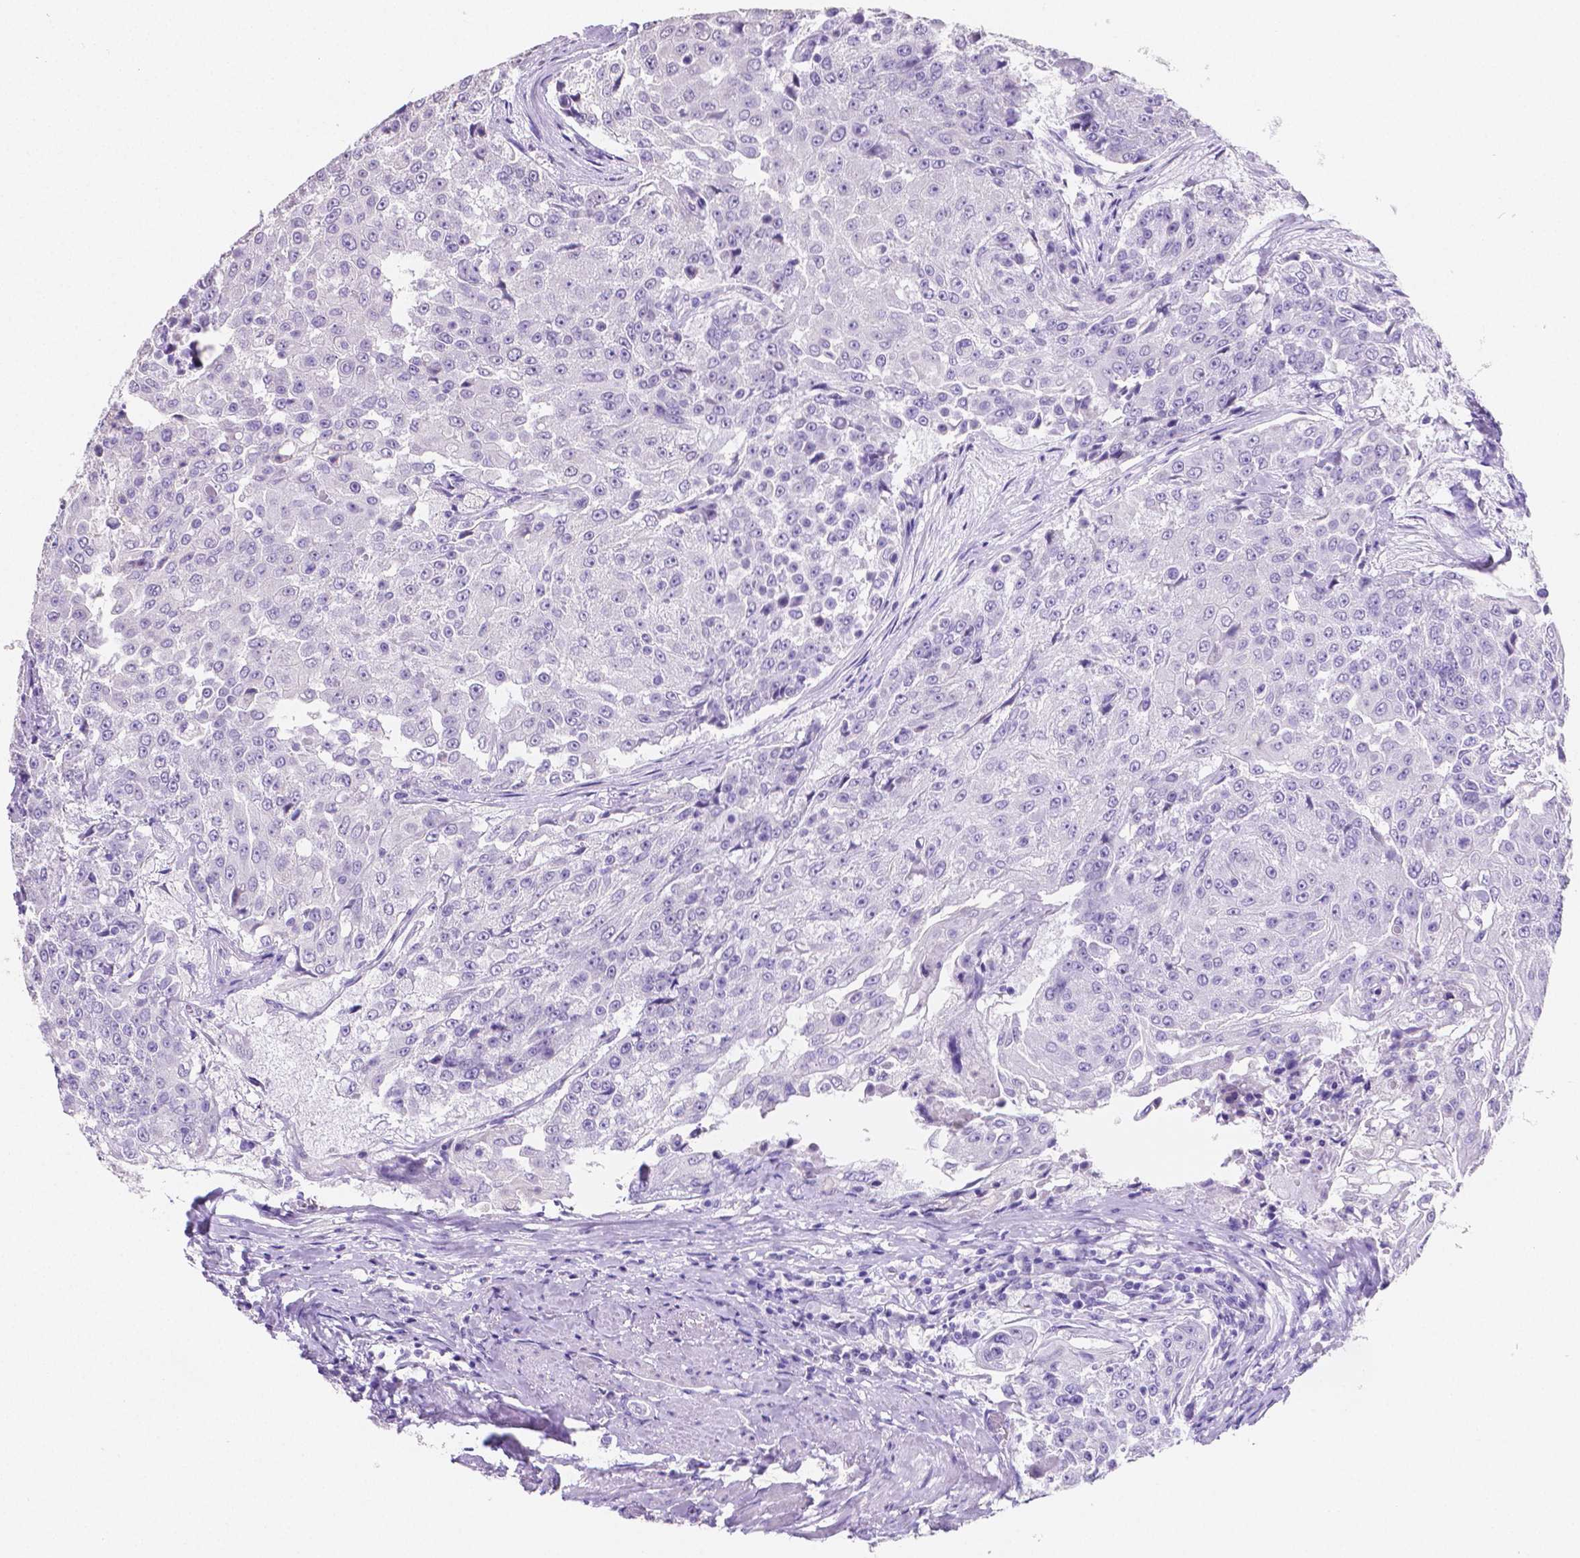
{"staining": {"intensity": "negative", "quantity": "none", "location": "none"}, "tissue": "urothelial cancer", "cell_type": "Tumor cells", "image_type": "cancer", "snomed": [{"axis": "morphology", "description": "Urothelial carcinoma, High grade"}, {"axis": "topography", "description": "Urinary bladder"}], "caption": "Immunohistochemistry (IHC) histopathology image of human high-grade urothelial carcinoma stained for a protein (brown), which shows no staining in tumor cells.", "gene": "SATB2", "patient": {"sex": "female", "age": 63}}